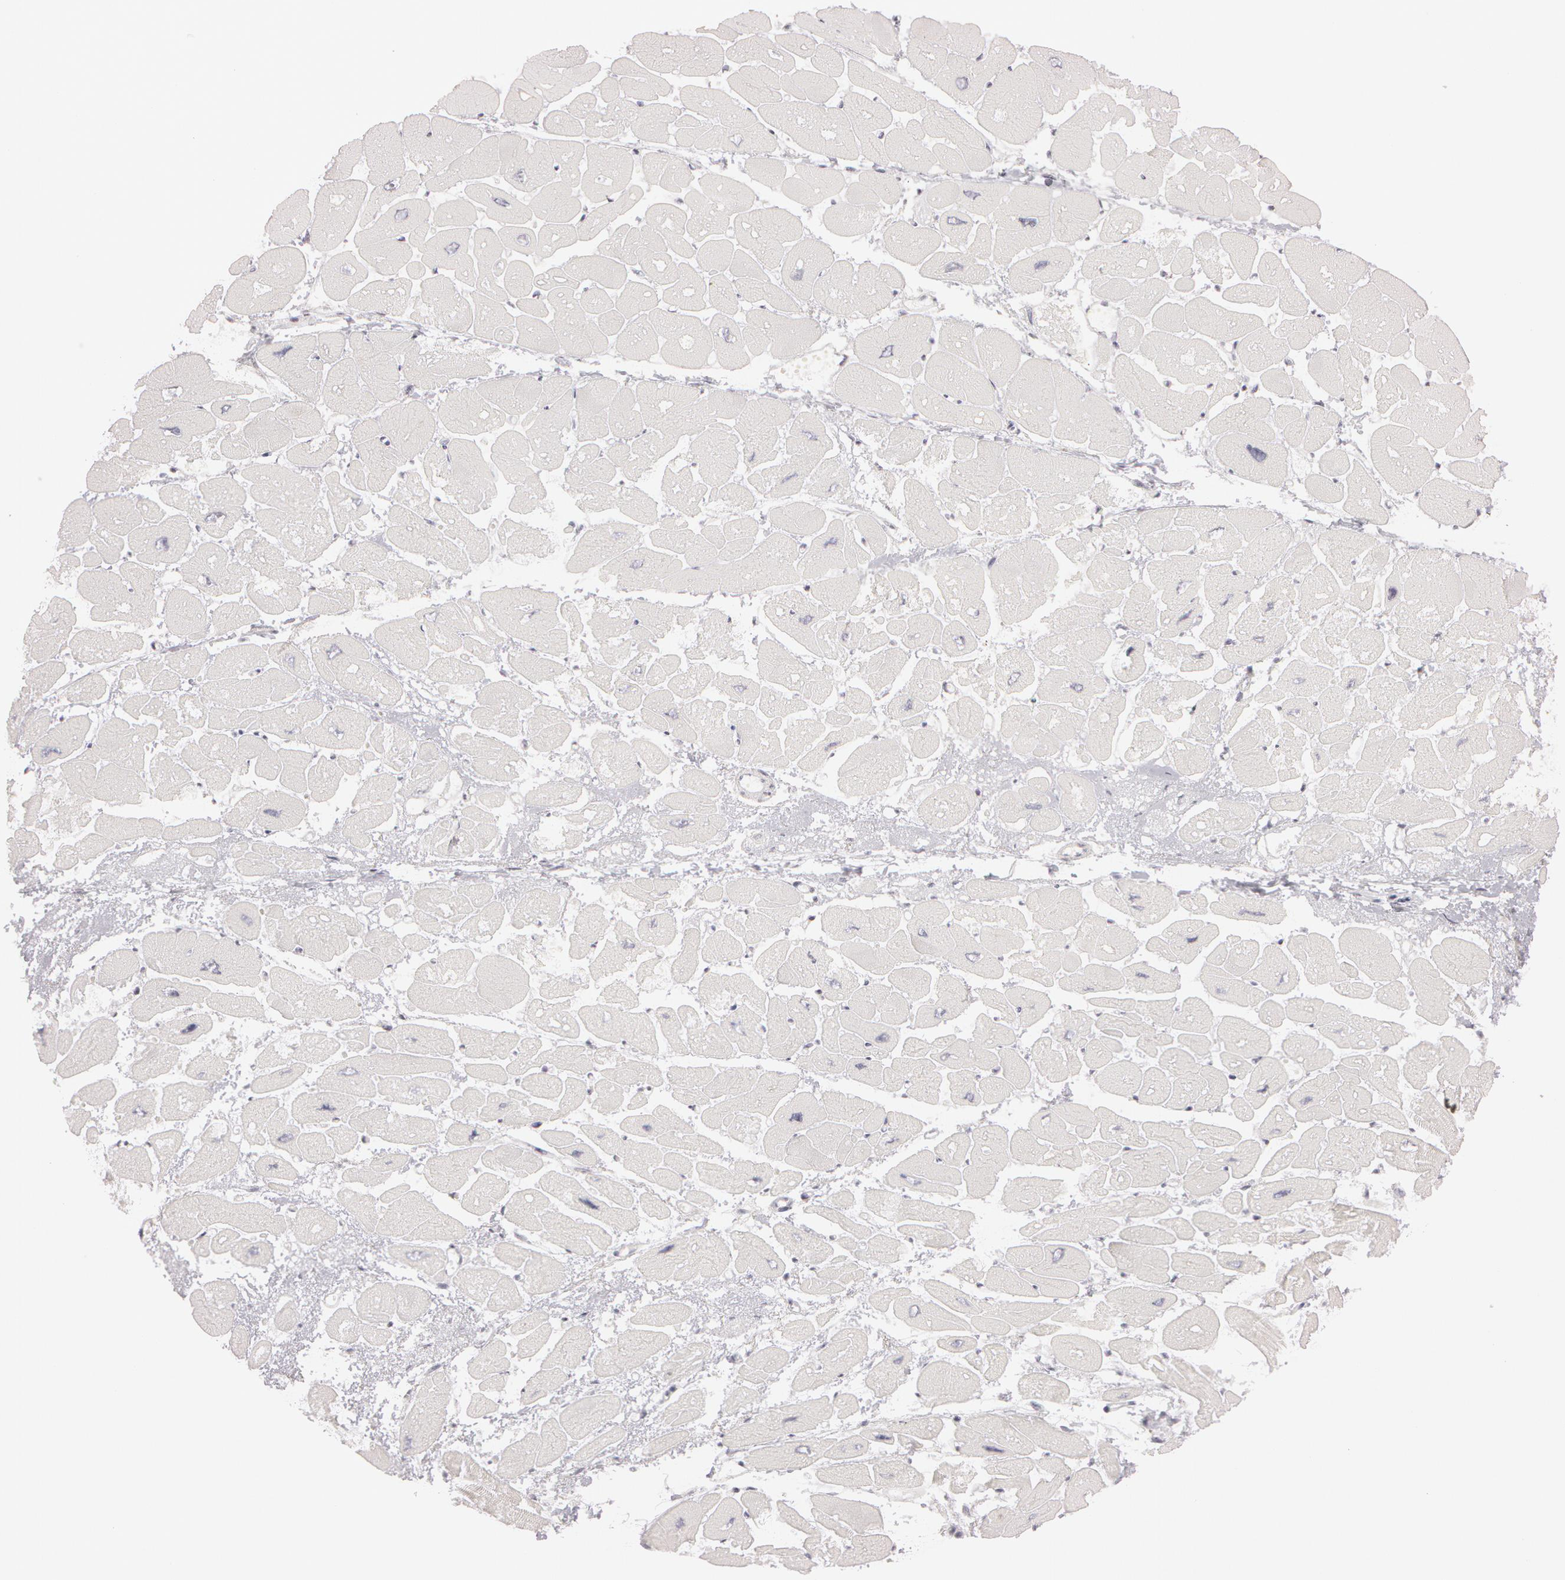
{"staining": {"intensity": "moderate", "quantity": "<25%", "location": "nuclear"}, "tissue": "heart muscle", "cell_type": "Cardiomyocytes", "image_type": "normal", "snomed": [{"axis": "morphology", "description": "Normal tissue, NOS"}, {"axis": "topography", "description": "Heart"}], "caption": "Immunohistochemical staining of normal heart muscle reveals moderate nuclear protein staining in about <25% of cardiomyocytes. Using DAB (3,3'-diaminobenzidine) (brown) and hematoxylin (blue) stains, captured at high magnification using brightfield microscopy.", "gene": "FBL", "patient": {"sex": "female", "age": 54}}